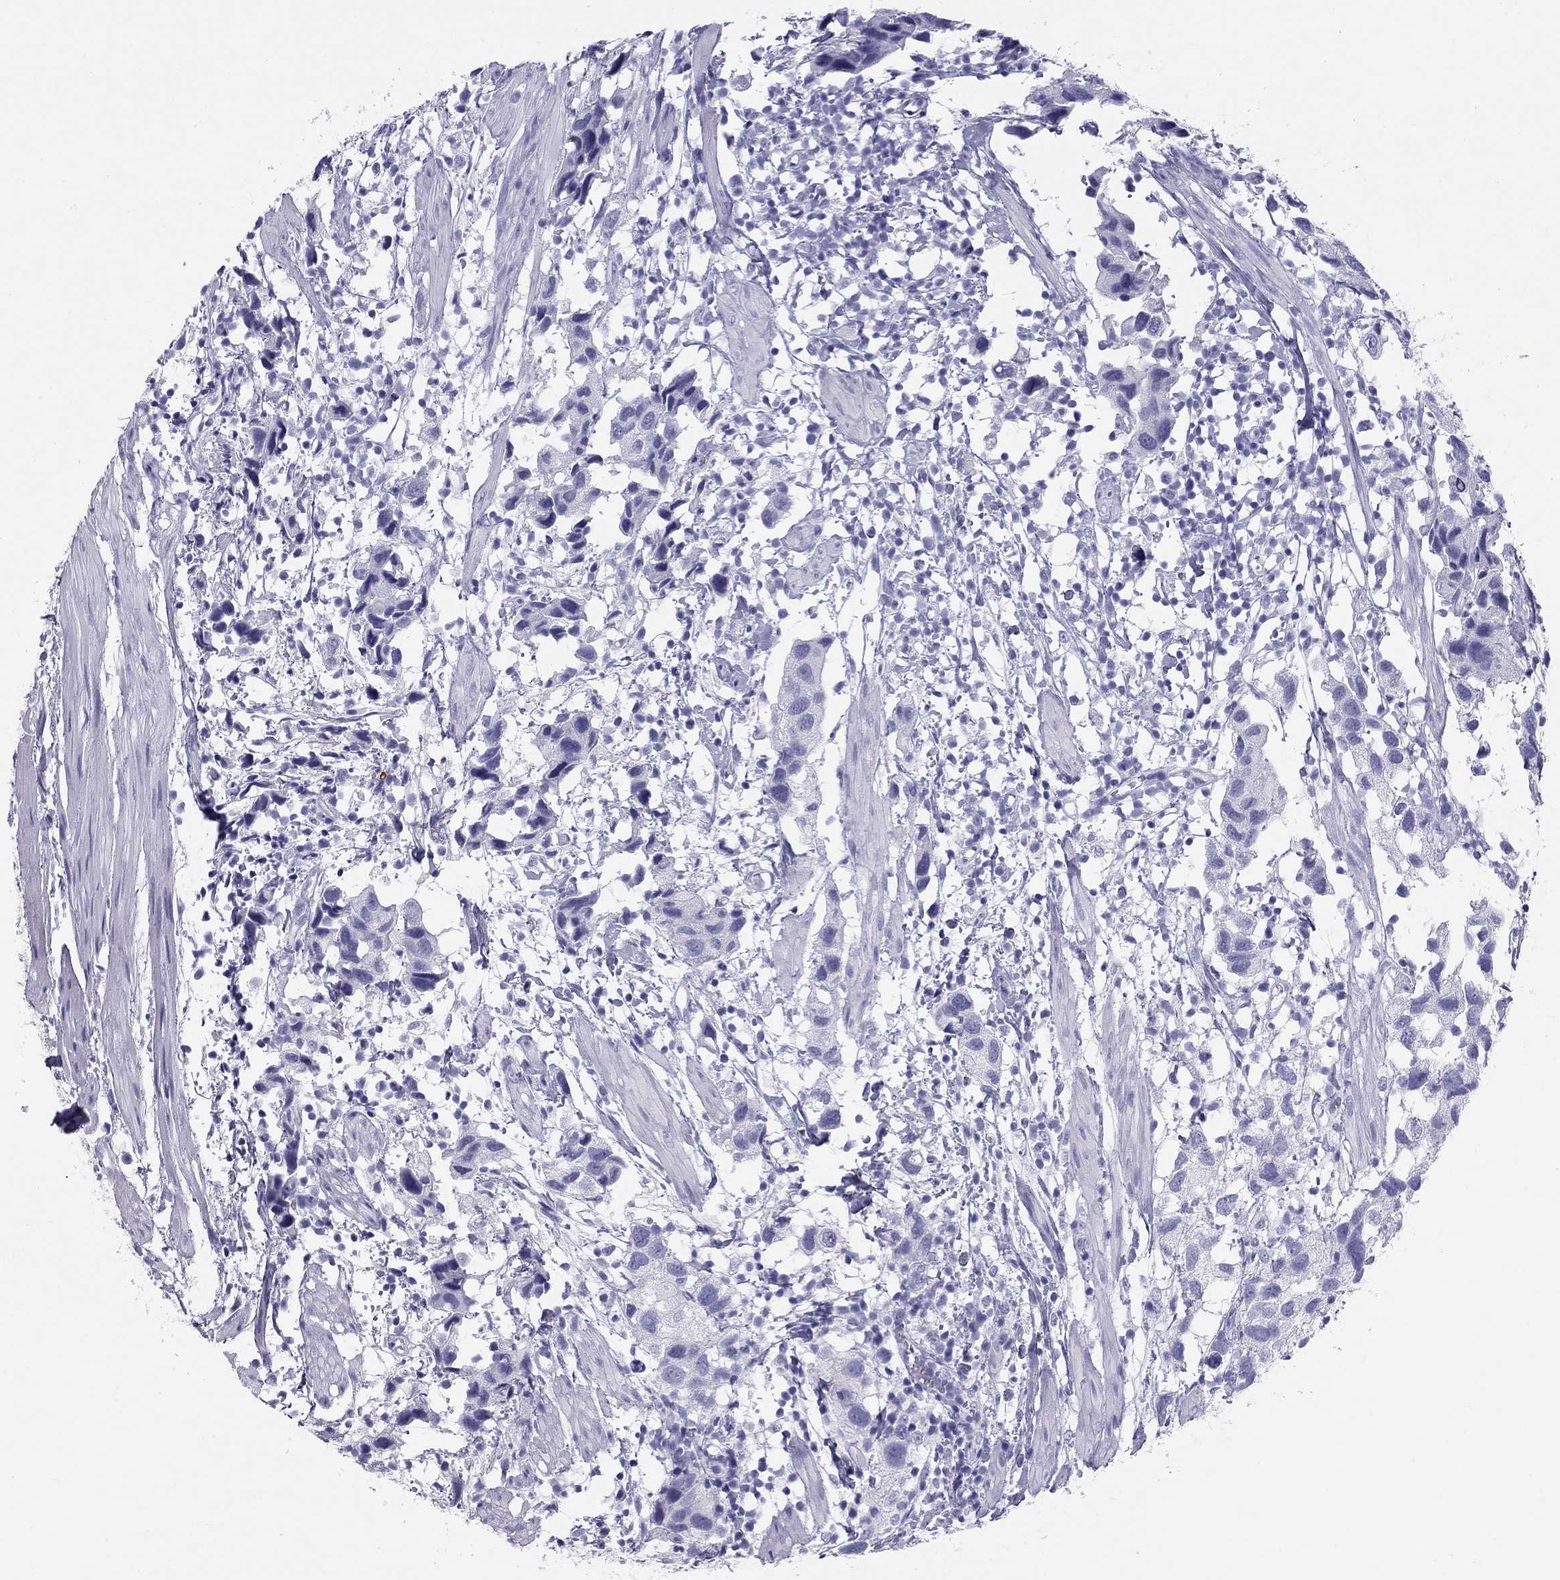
{"staining": {"intensity": "negative", "quantity": "none", "location": "none"}, "tissue": "urothelial cancer", "cell_type": "Tumor cells", "image_type": "cancer", "snomed": [{"axis": "morphology", "description": "Urothelial carcinoma, High grade"}, {"axis": "topography", "description": "Urinary bladder"}], "caption": "Immunohistochemistry (IHC) histopathology image of human urothelial carcinoma (high-grade) stained for a protein (brown), which shows no positivity in tumor cells.", "gene": "TRPM3", "patient": {"sex": "male", "age": 79}}